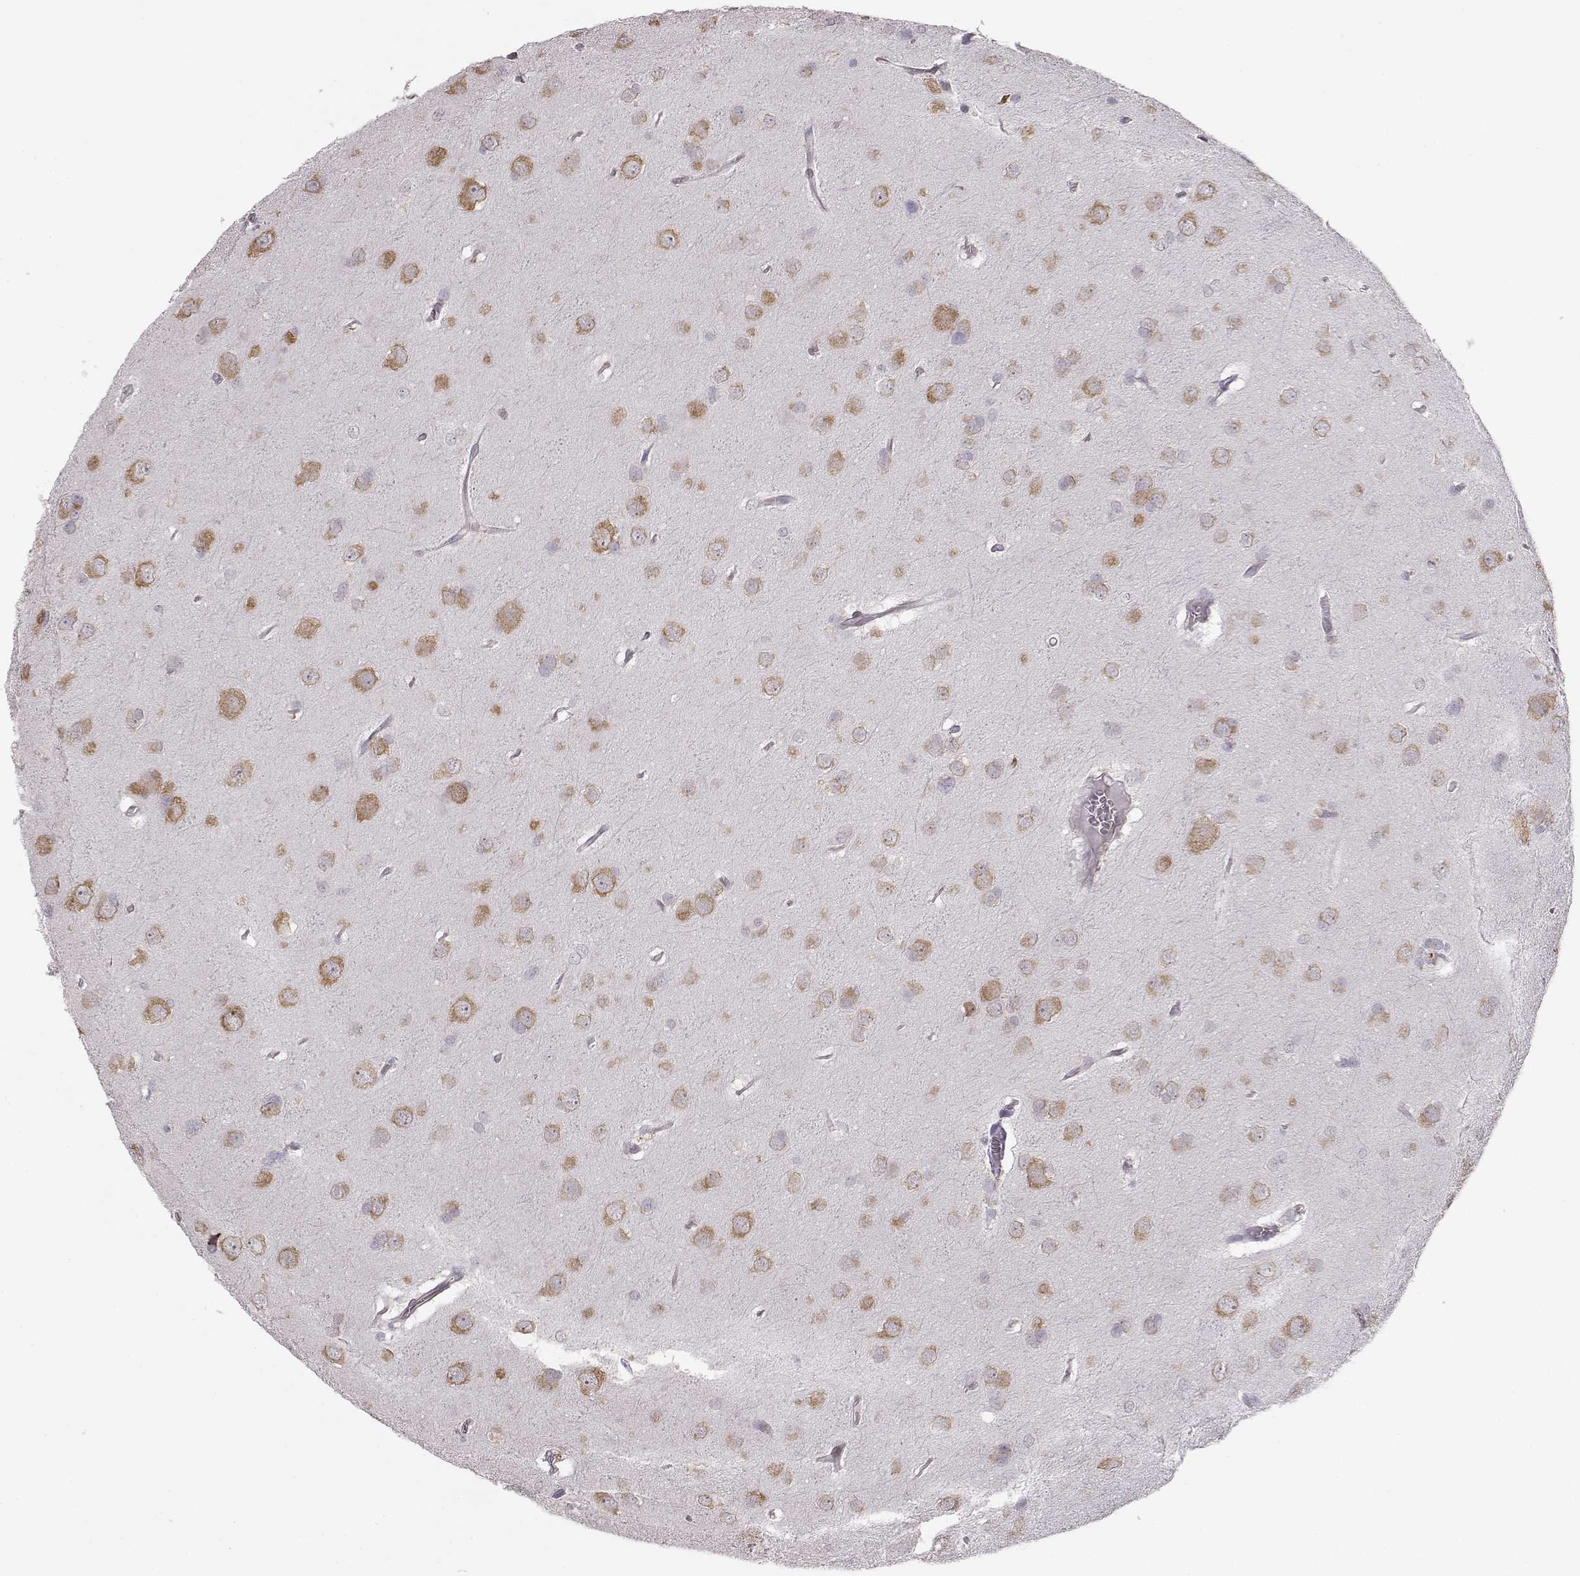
{"staining": {"intensity": "negative", "quantity": "none", "location": "none"}, "tissue": "glioma", "cell_type": "Tumor cells", "image_type": "cancer", "snomed": [{"axis": "morphology", "description": "Glioma, malignant, Low grade"}, {"axis": "topography", "description": "Brain"}], "caption": "DAB (3,3'-diaminobenzidine) immunohistochemical staining of human malignant glioma (low-grade) exhibits no significant expression in tumor cells. (Brightfield microscopy of DAB immunohistochemistry (IHC) at high magnification).", "gene": "BFSP2", "patient": {"sex": "male", "age": 58}}